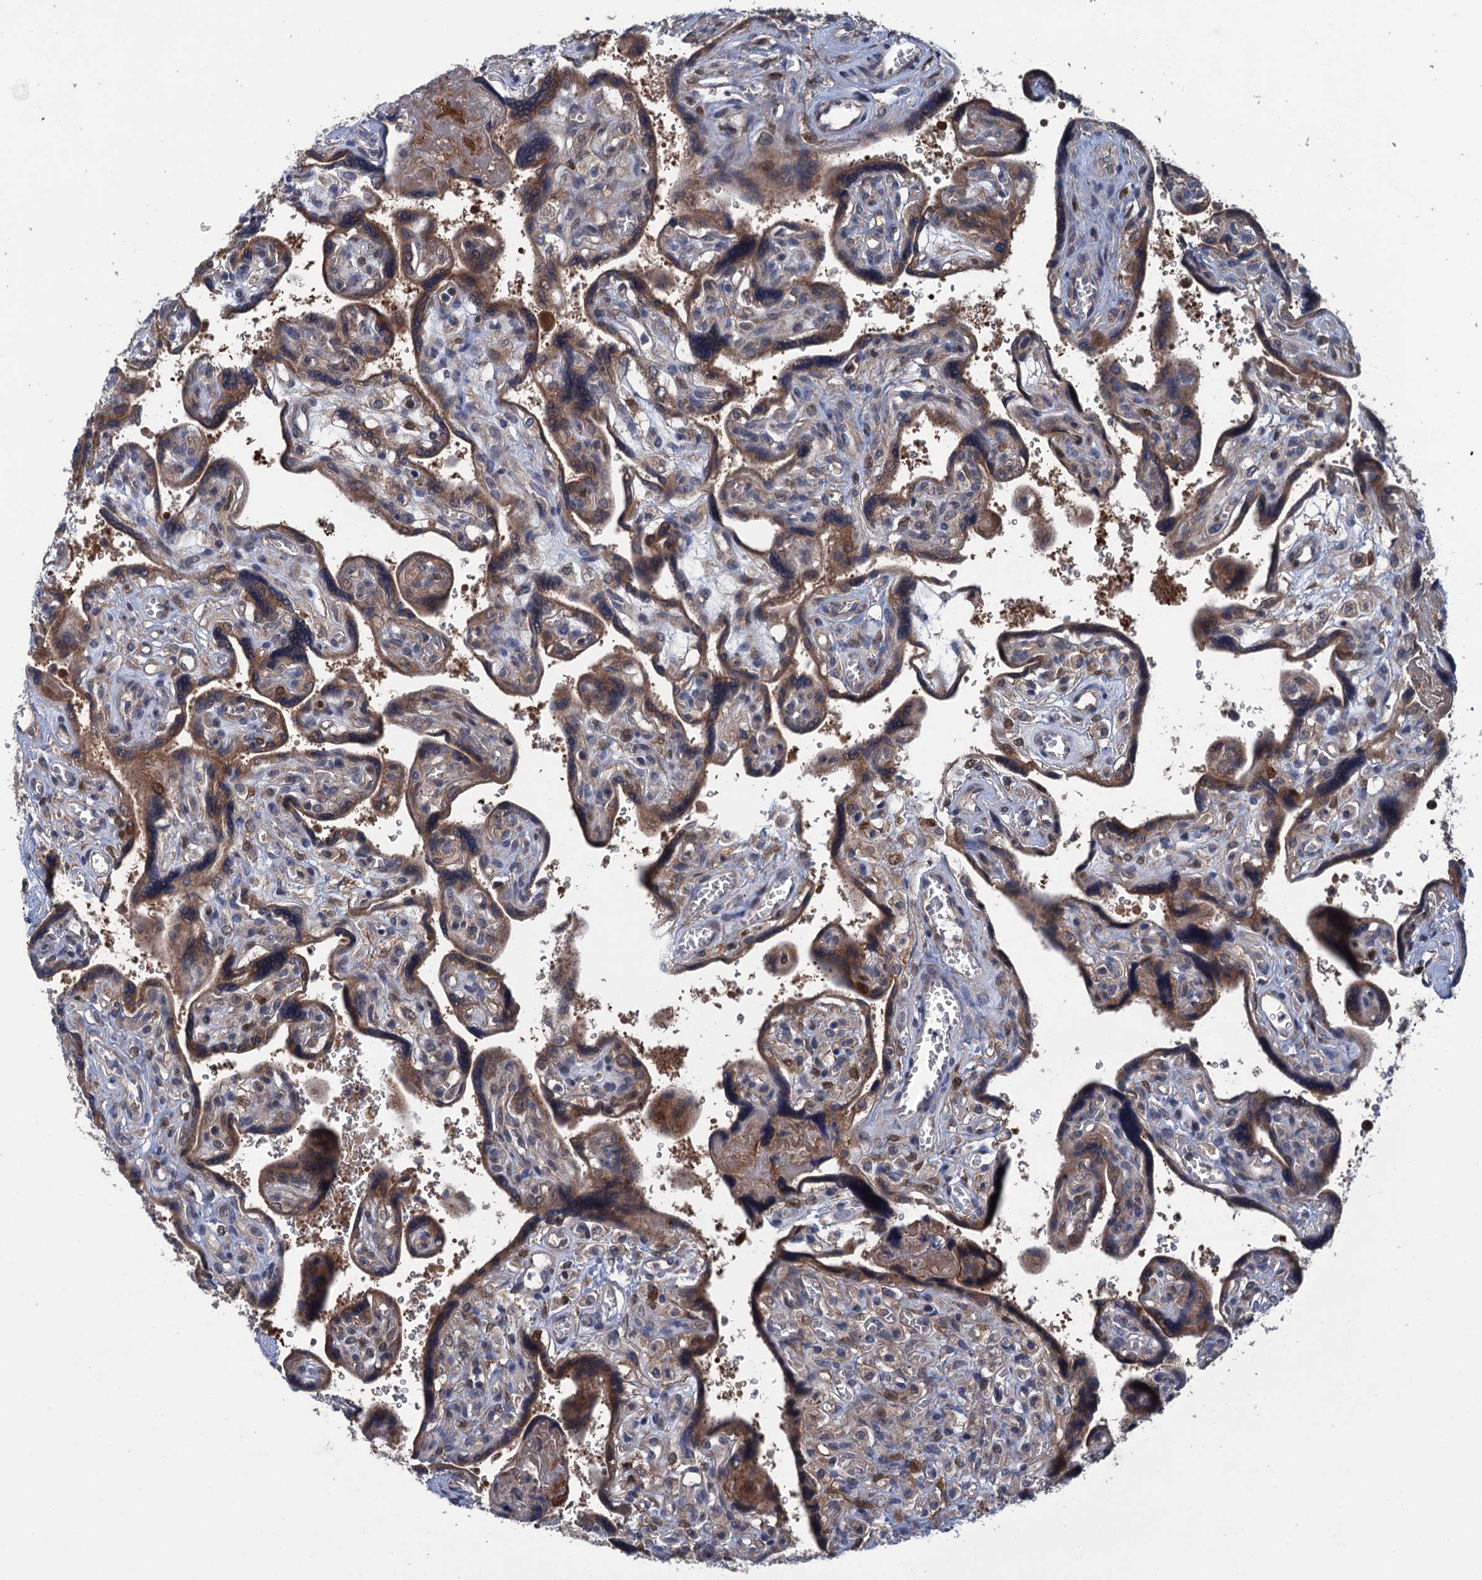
{"staining": {"intensity": "moderate", "quantity": ">75%", "location": "cytoplasmic/membranous"}, "tissue": "placenta", "cell_type": "Trophoblastic cells", "image_type": "normal", "snomed": [{"axis": "morphology", "description": "Normal tissue, NOS"}, {"axis": "topography", "description": "Placenta"}], "caption": "Immunohistochemistry of normal human placenta reveals medium levels of moderate cytoplasmic/membranous staining in approximately >75% of trophoblastic cells.", "gene": "CNTN5", "patient": {"sex": "female", "age": 39}}